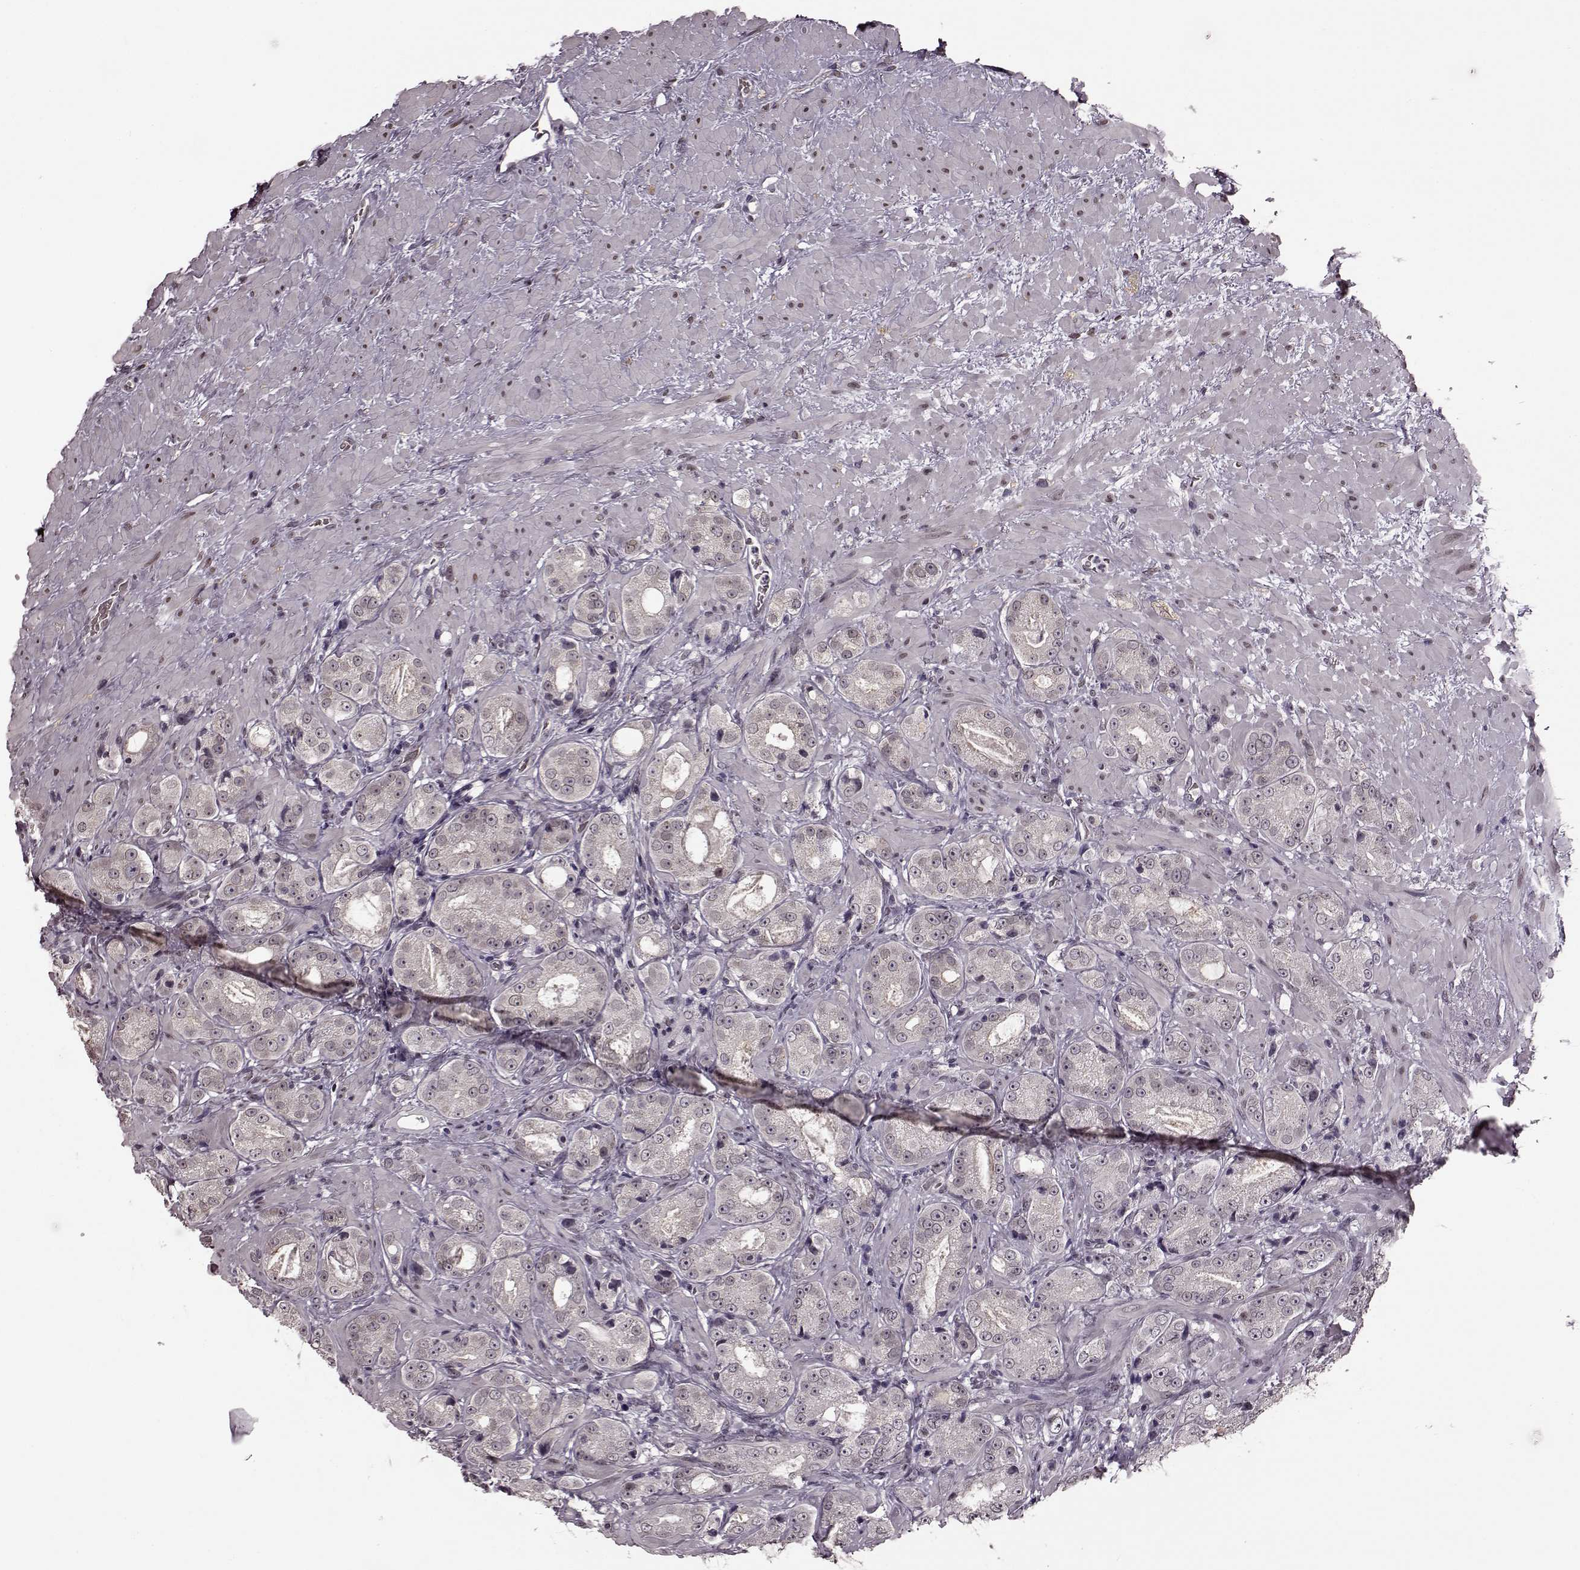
{"staining": {"intensity": "negative", "quantity": "none", "location": "none"}, "tissue": "prostate cancer", "cell_type": "Tumor cells", "image_type": "cancer", "snomed": [{"axis": "morphology", "description": "Normal tissue, NOS"}, {"axis": "morphology", "description": "Adenocarcinoma, High grade"}, {"axis": "topography", "description": "Prostate"}], "caption": "An immunohistochemistry (IHC) photomicrograph of high-grade adenocarcinoma (prostate) is shown. There is no staining in tumor cells of high-grade adenocarcinoma (prostate).", "gene": "STX1B", "patient": {"sex": "male", "age": 83}}